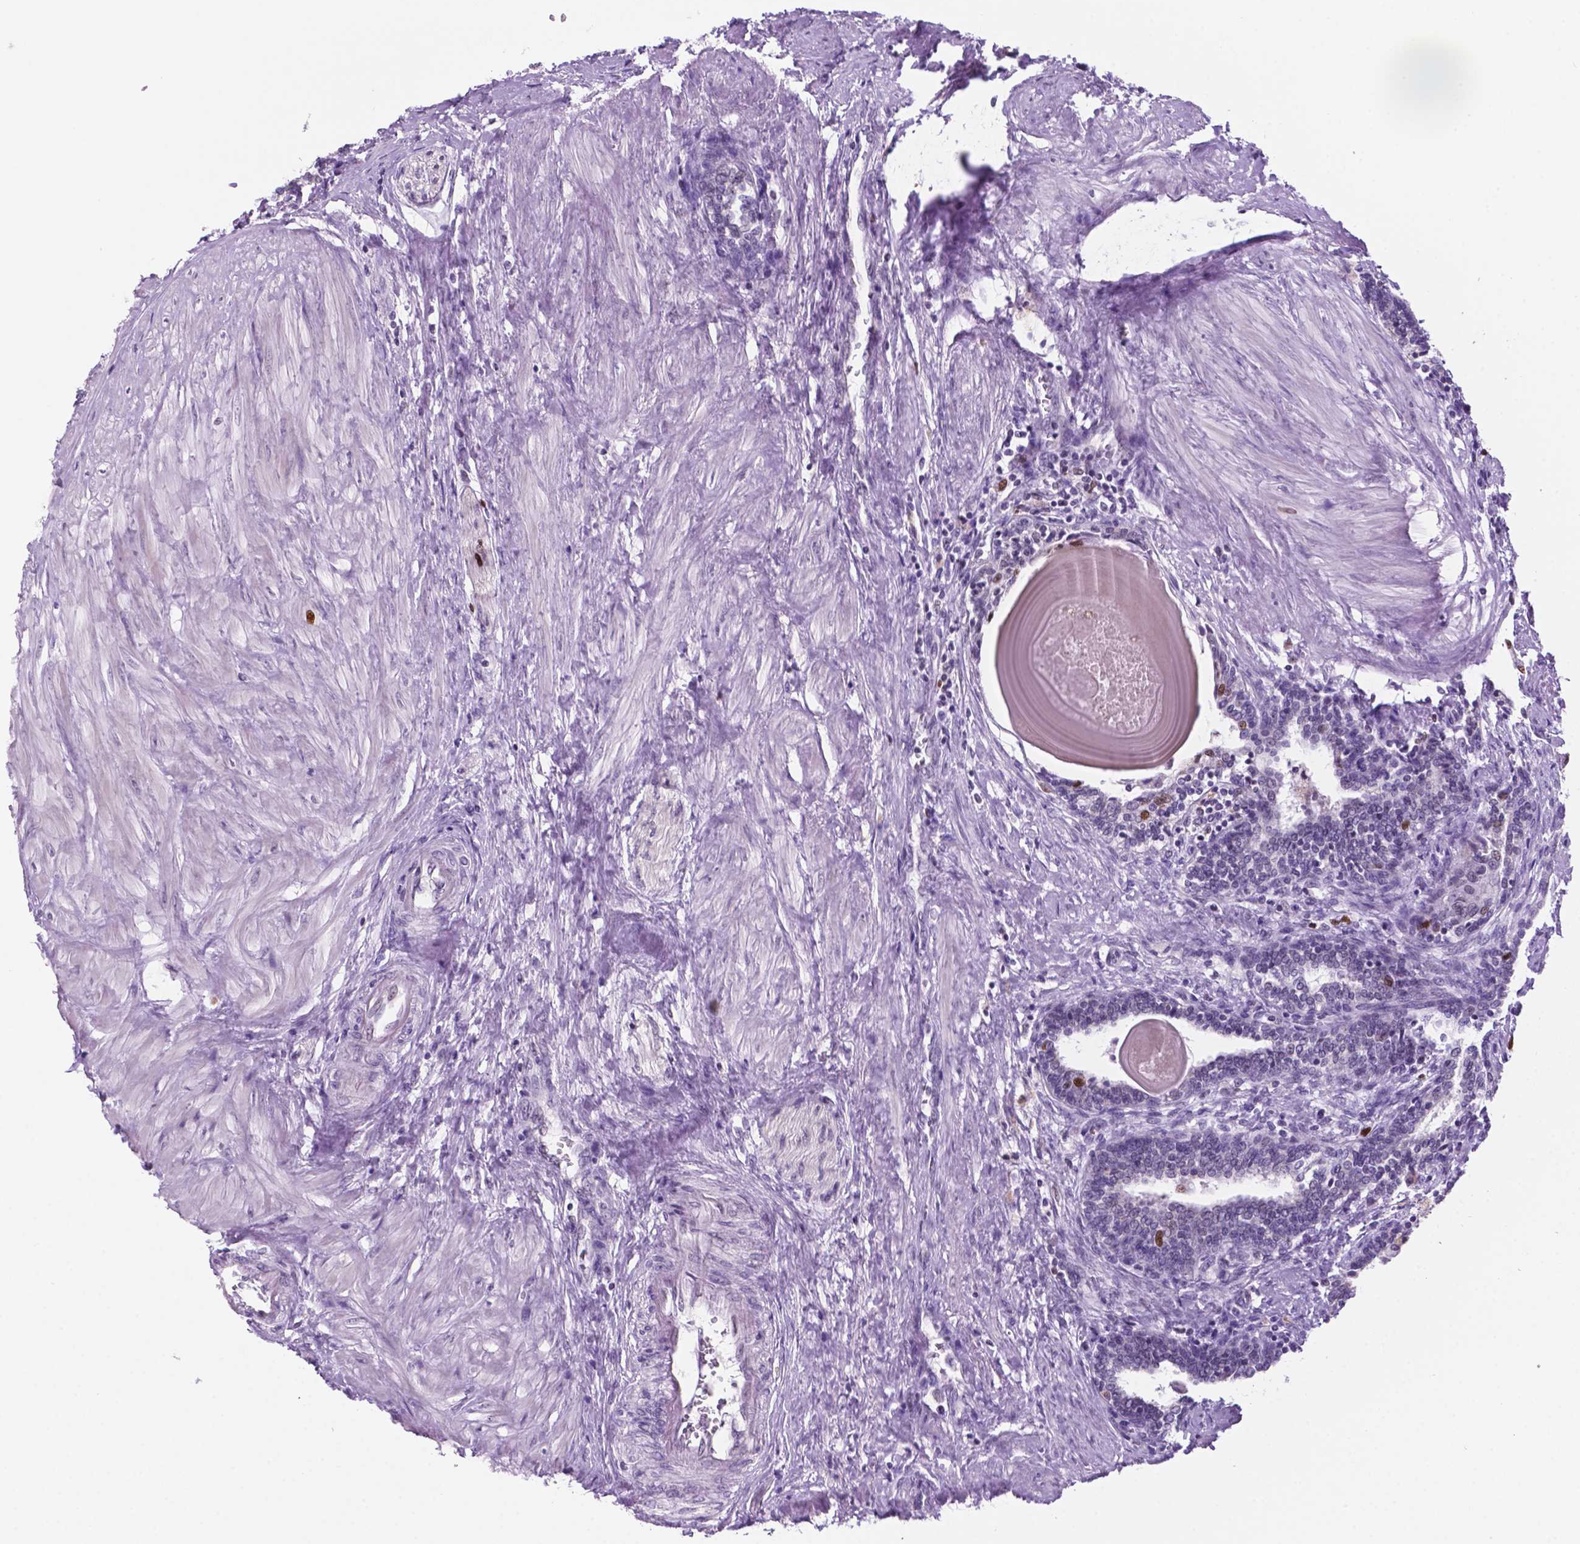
{"staining": {"intensity": "moderate", "quantity": "<25%", "location": "nuclear"}, "tissue": "prostate", "cell_type": "Glandular cells", "image_type": "normal", "snomed": [{"axis": "morphology", "description": "Normal tissue, NOS"}, {"axis": "topography", "description": "Prostate"}], "caption": "DAB (3,3'-diaminobenzidine) immunohistochemical staining of benign prostate exhibits moderate nuclear protein expression in about <25% of glandular cells. The protein of interest is shown in brown color, while the nuclei are stained blue.", "gene": "NCAPH2", "patient": {"sex": "male", "age": 55}}